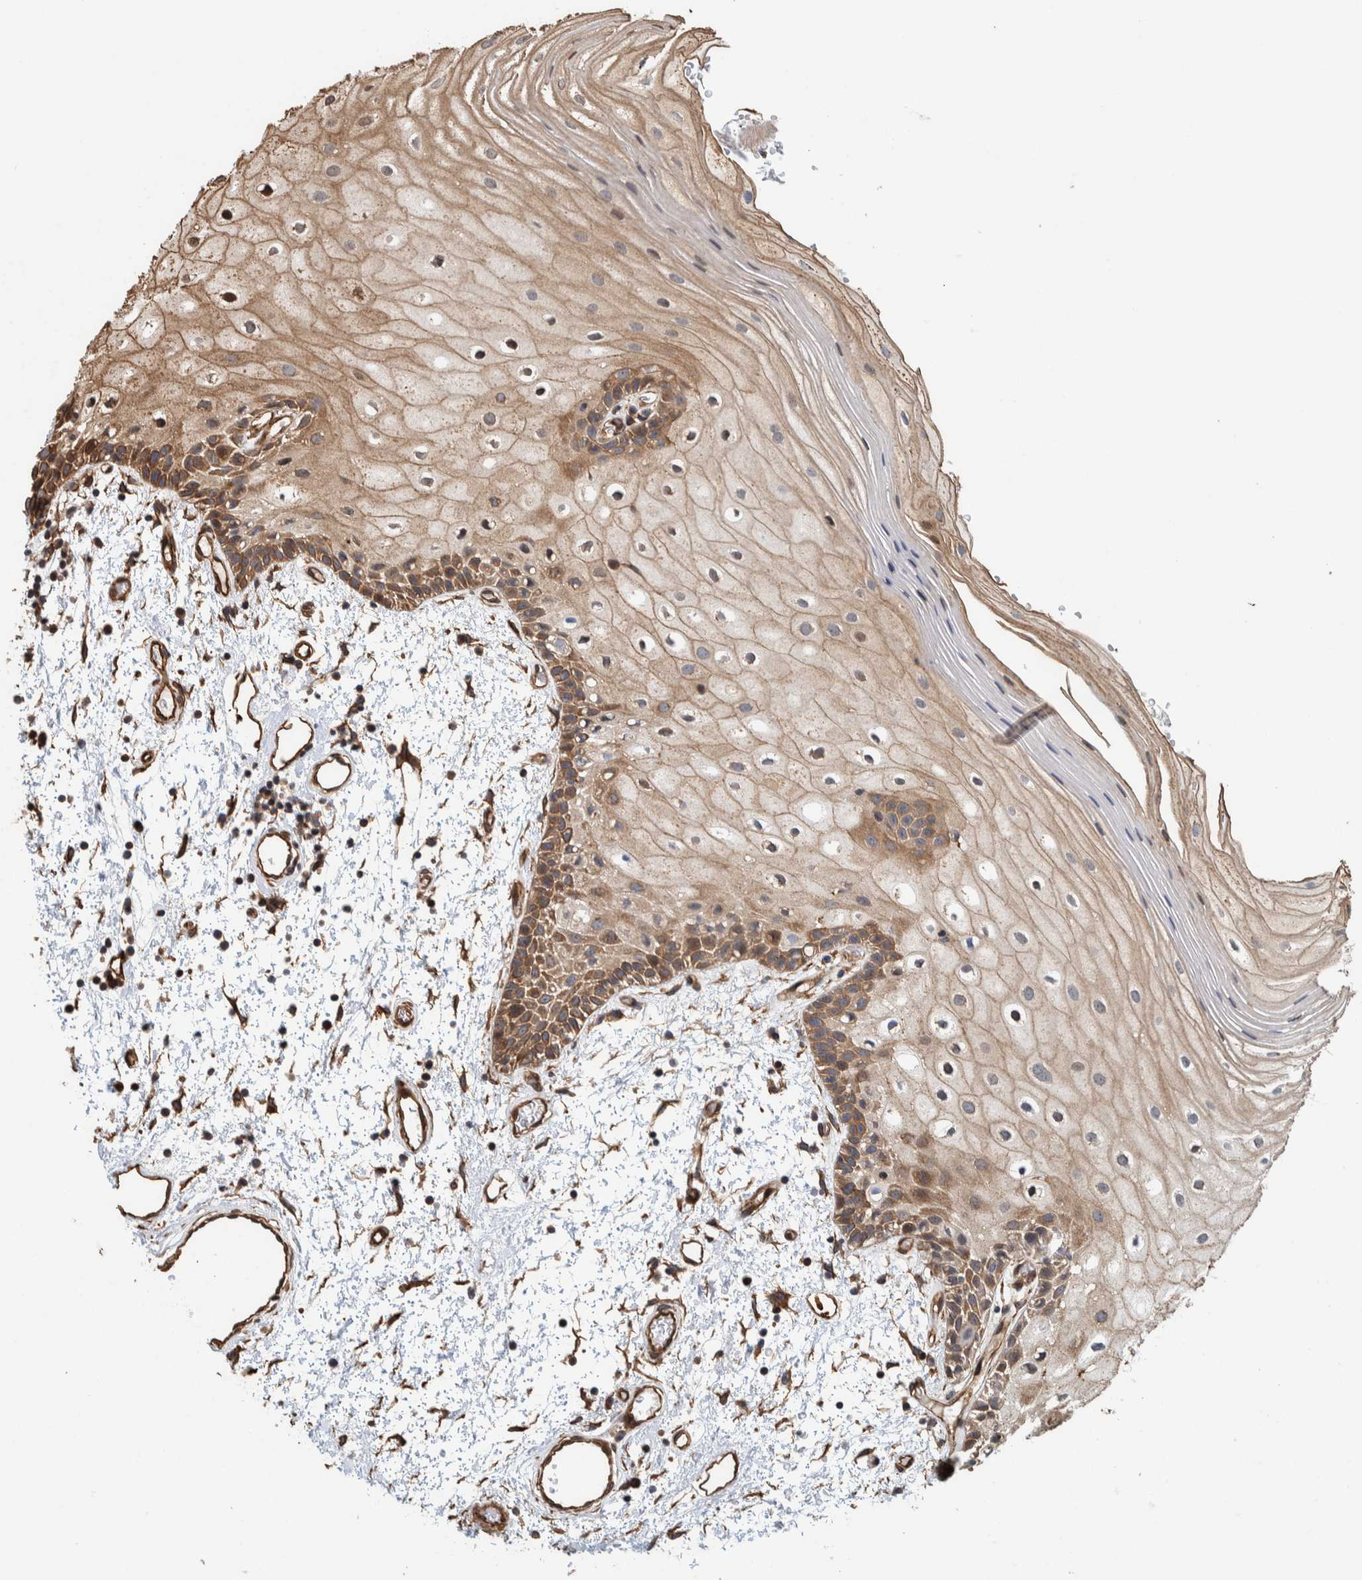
{"staining": {"intensity": "moderate", "quantity": ">75%", "location": "cytoplasmic/membranous"}, "tissue": "oral mucosa", "cell_type": "Squamous epithelial cells", "image_type": "normal", "snomed": [{"axis": "morphology", "description": "Normal tissue, NOS"}, {"axis": "topography", "description": "Oral tissue"}], "caption": "A histopathology image of human oral mucosa stained for a protein exhibits moderate cytoplasmic/membranous brown staining in squamous epithelial cells. Using DAB (brown) and hematoxylin (blue) stains, captured at high magnification using brightfield microscopy.", "gene": "PKD1L1", "patient": {"sex": "male", "age": 52}}